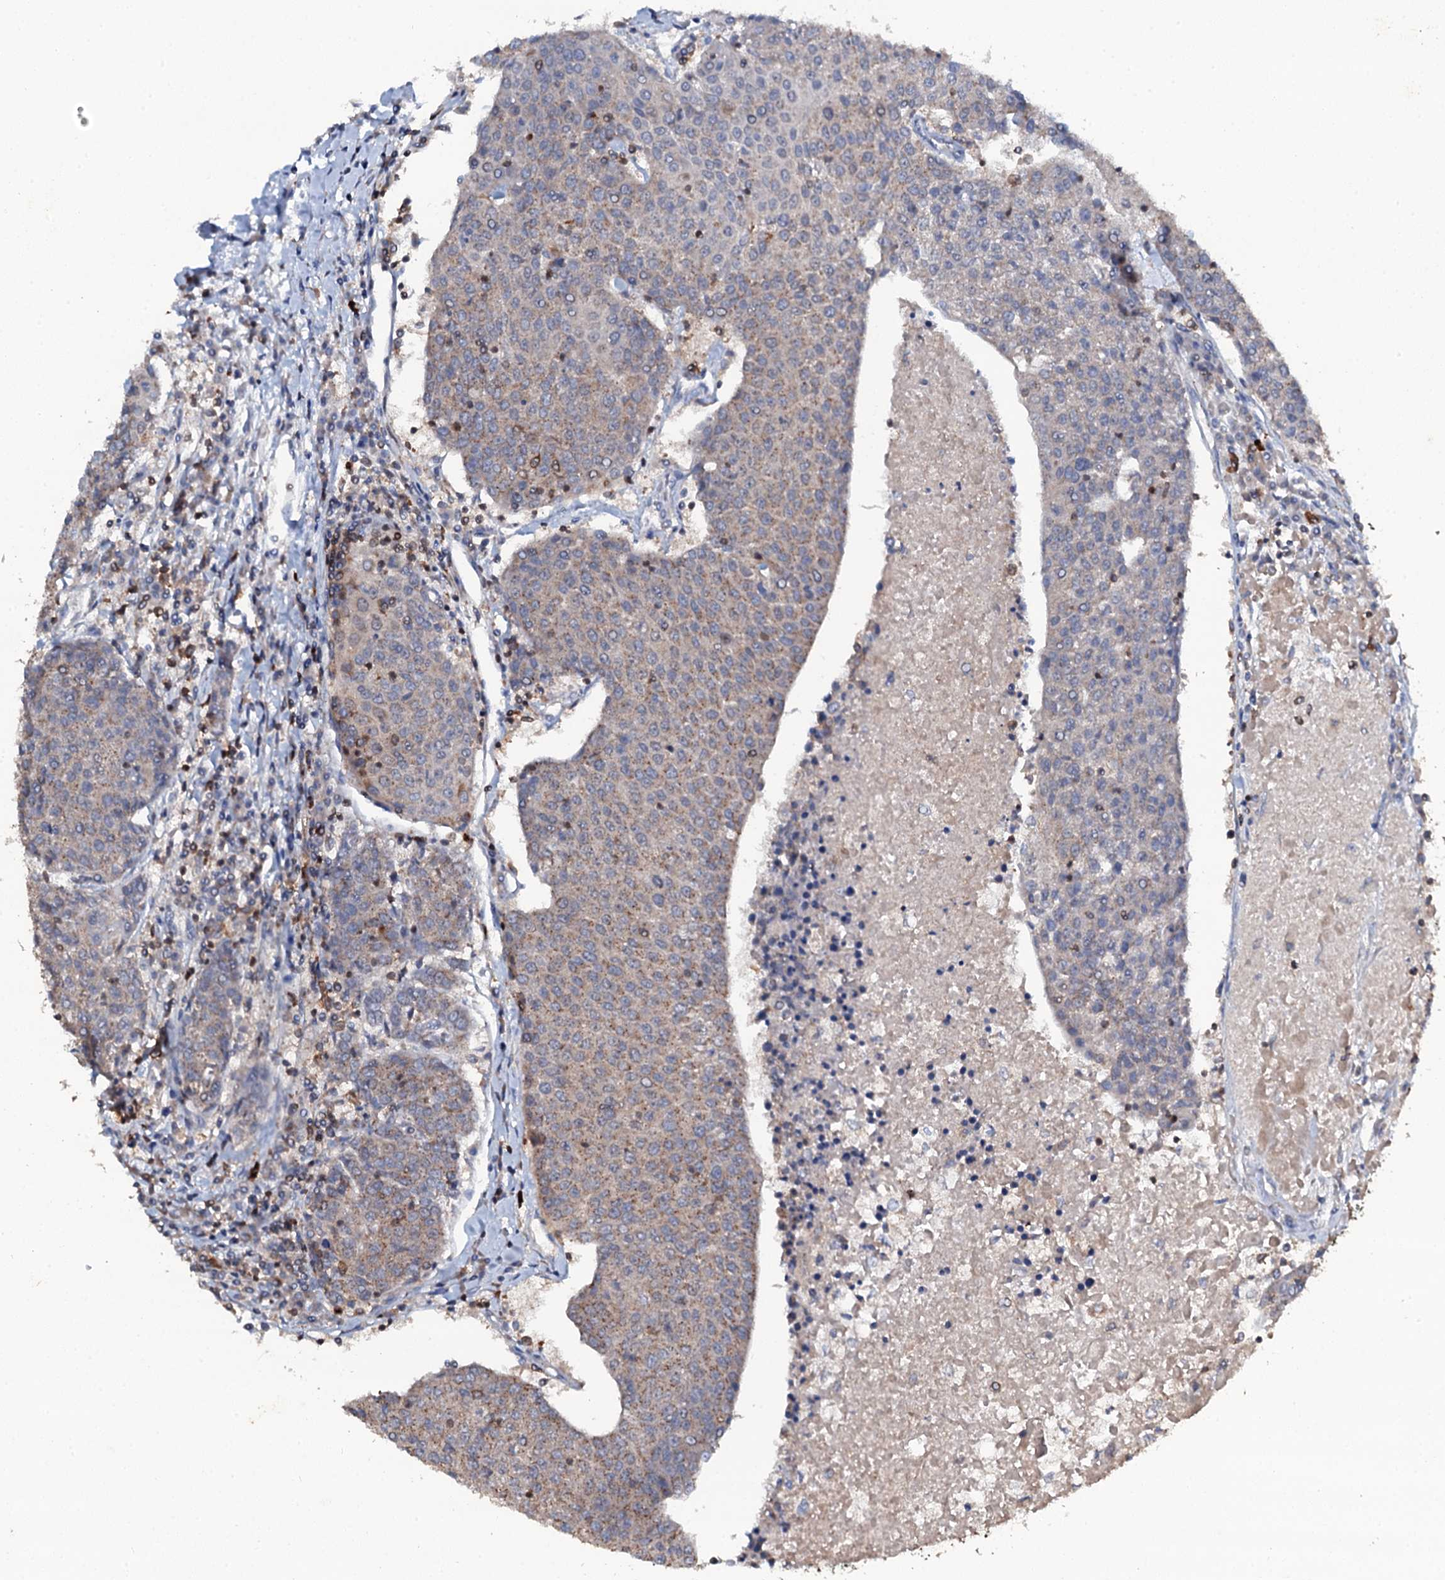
{"staining": {"intensity": "negative", "quantity": "none", "location": "none"}, "tissue": "urothelial cancer", "cell_type": "Tumor cells", "image_type": "cancer", "snomed": [{"axis": "morphology", "description": "Urothelial carcinoma, High grade"}, {"axis": "topography", "description": "Urinary bladder"}], "caption": "This is an immunohistochemistry (IHC) image of urothelial cancer. There is no positivity in tumor cells.", "gene": "GRK2", "patient": {"sex": "female", "age": 85}}